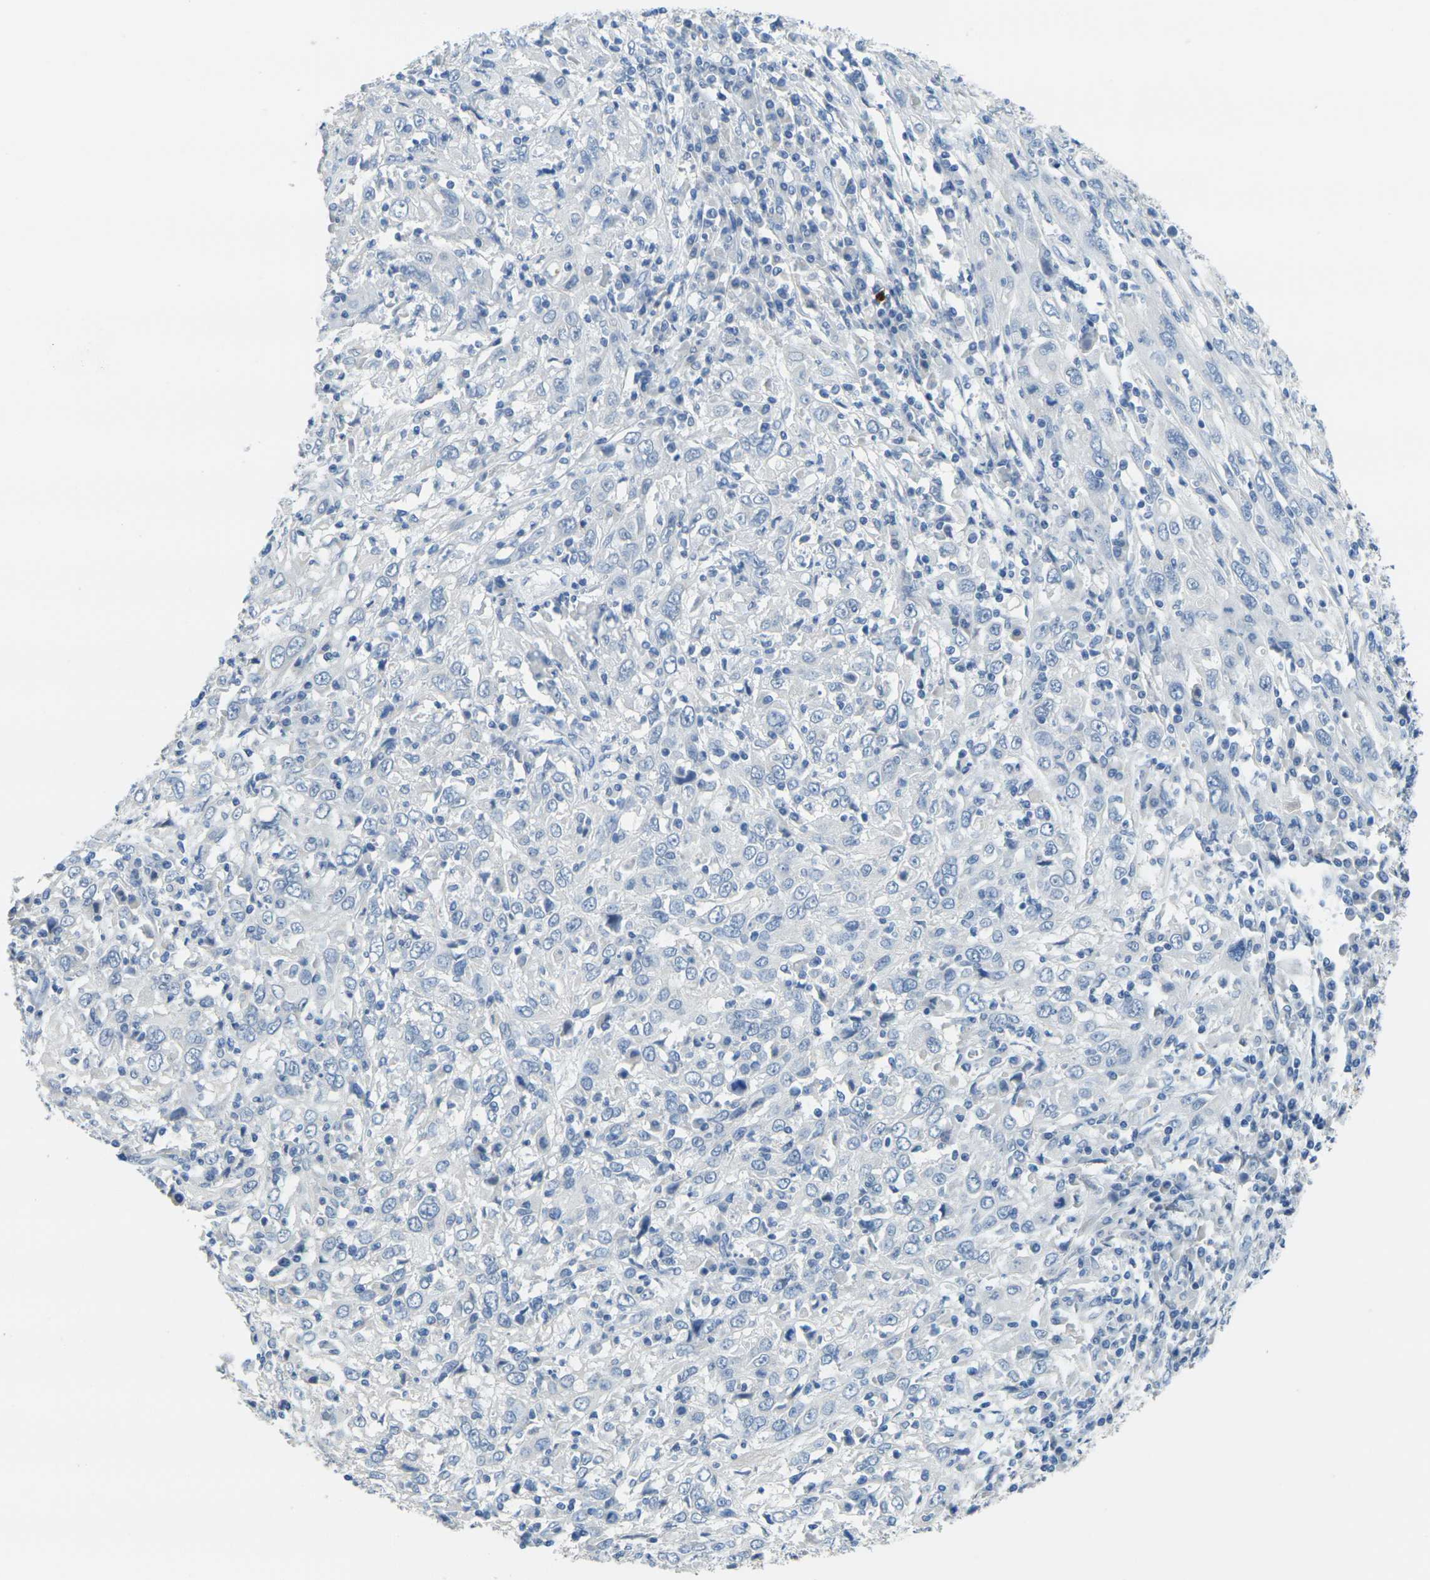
{"staining": {"intensity": "negative", "quantity": "none", "location": "none"}, "tissue": "cervical cancer", "cell_type": "Tumor cells", "image_type": "cancer", "snomed": [{"axis": "morphology", "description": "Squamous cell carcinoma, NOS"}, {"axis": "topography", "description": "Cervix"}], "caption": "An image of human squamous cell carcinoma (cervical) is negative for staining in tumor cells.", "gene": "GPR15", "patient": {"sex": "female", "age": 46}}